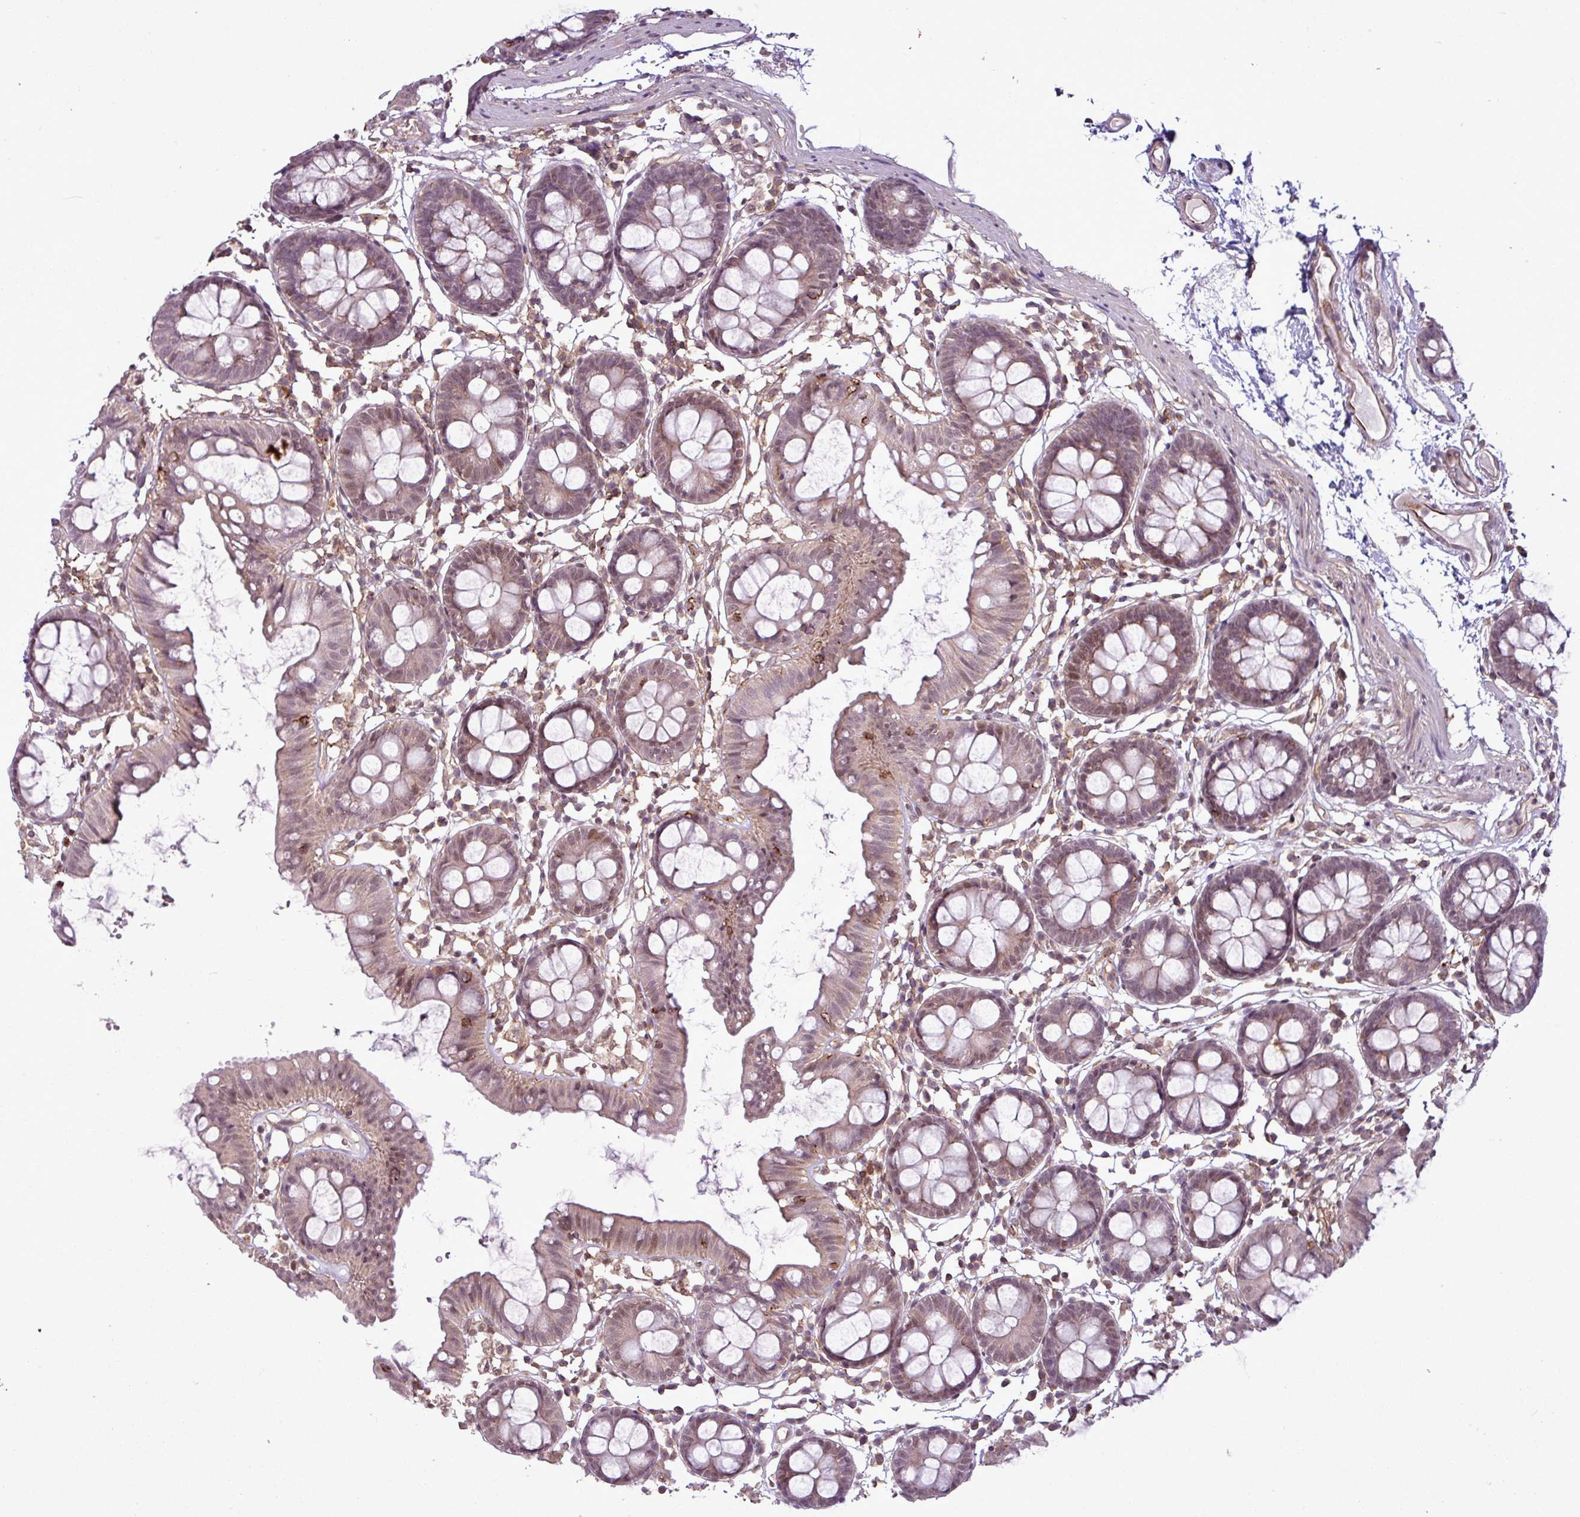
{"staining": {"intensity": "weak", "quantity": ">75%", "location": "cytoplasmic/membranous"}, "tissue": "colon", "cell_type": "Endothelial cells", "image_type": "normal", "snomed": [{"axis": "morphology", "description": "Normal tissue, NOS"}, {"axis": "topography", "description": "Colon"}], "caption": "Endothelial cells exhibit low levels of weak cytoplasmic/membranous positivity in about >75% of cells in normal colon.", "gene": "ZC2HC1C", "patient": {"sex": "female", "age": 84}}